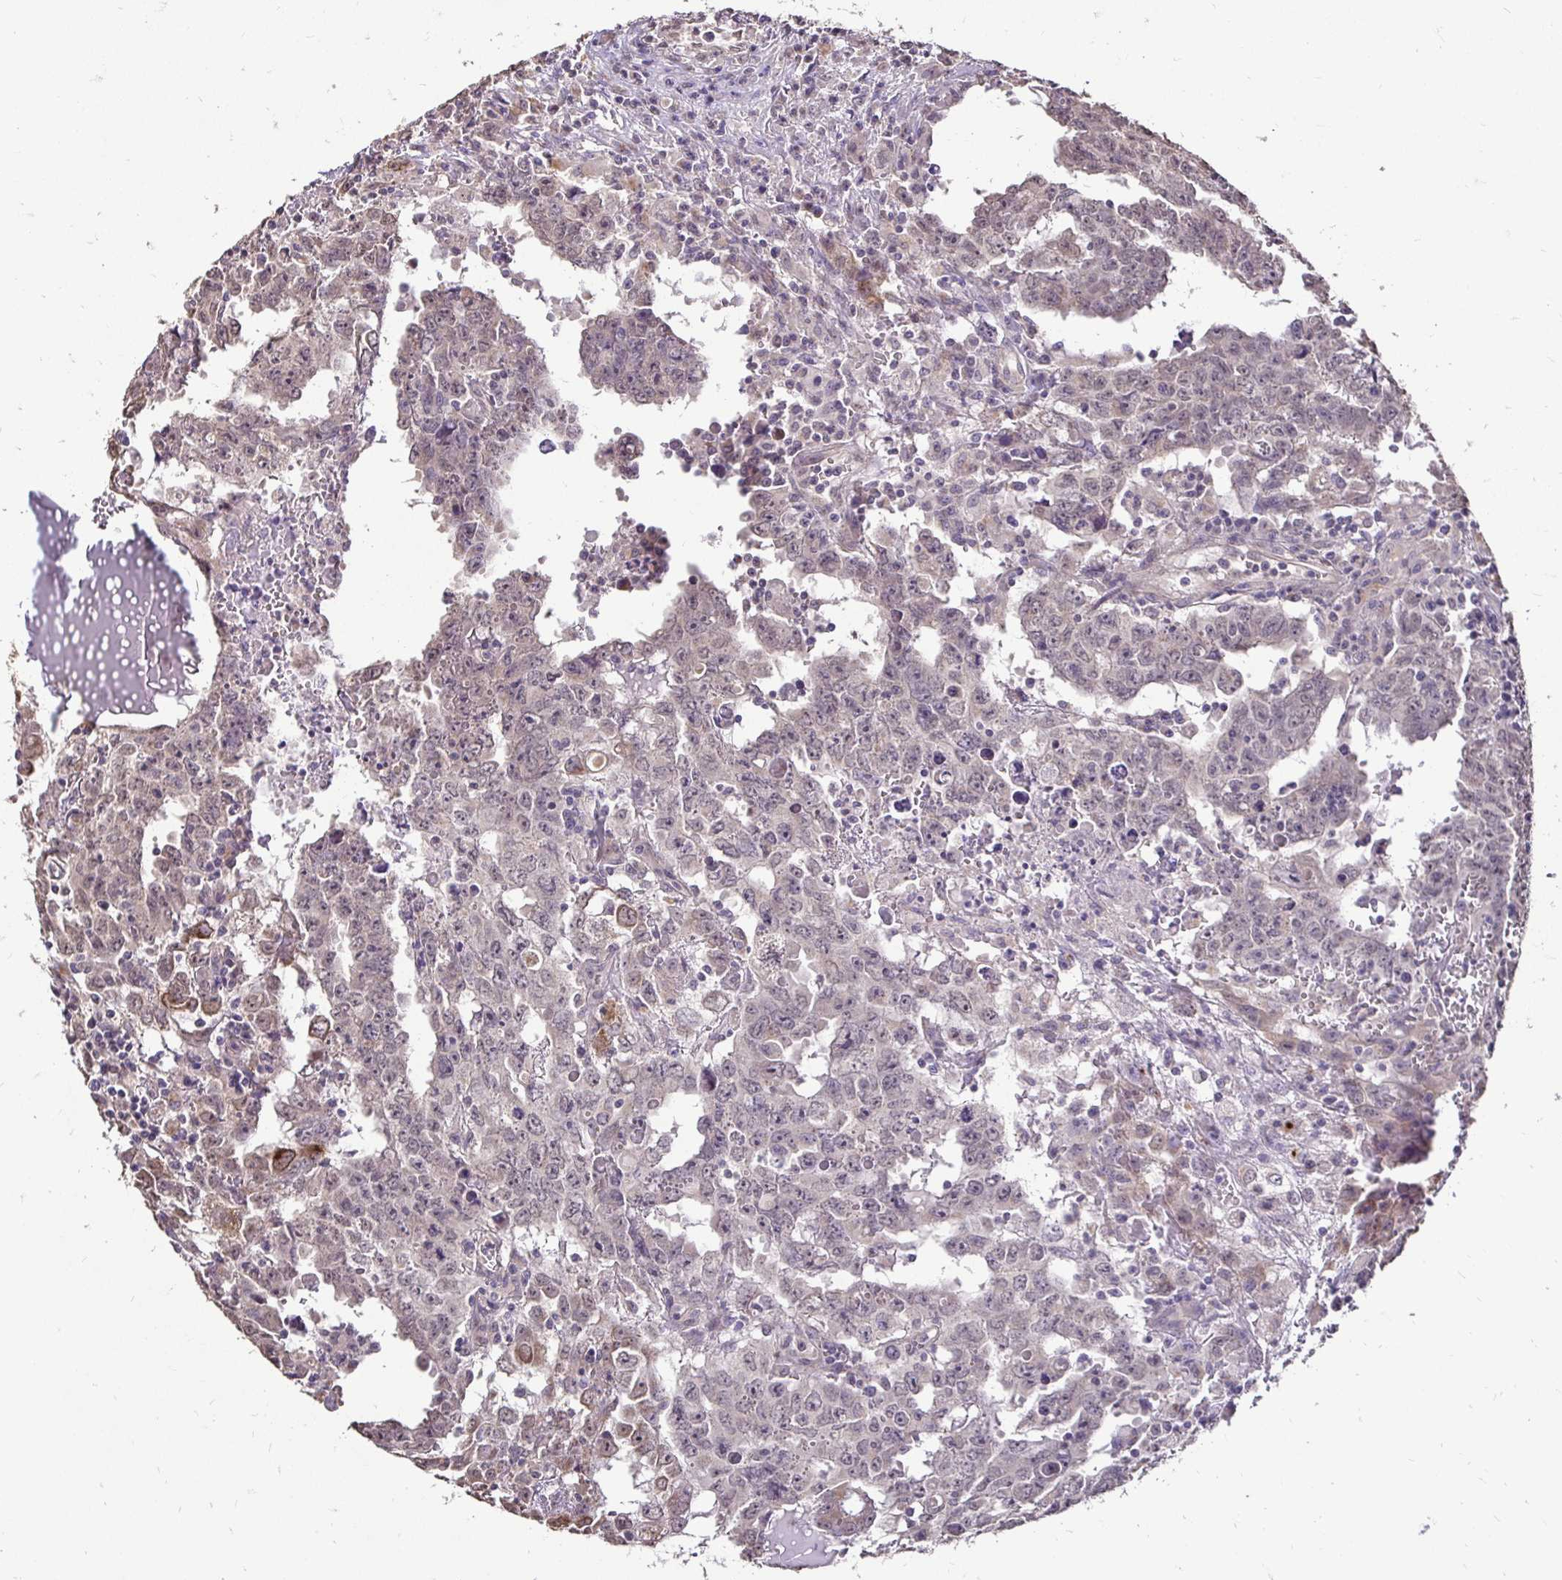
{"staining": {"intensity": "negative", "quantity": "none", "location": "none"}, "tissue": "testis cancer", "cell_type": "Tumor cells", "image_type": "cancer", "snomed": [{"axis": "morphology", "description": "Carcinoma, Embryonal, NOS"}, {"axis": "topography", "description": "Testis"}], "caption": "High magnification brightfield microscopy of testis embryonal carcinoma stained with DAB (brown) and counterstained with hematoxylin (blue): tumor cells show no significant staining.", "gene": "RHEBL1", "patient": {"sex": "male", "age": 22}}